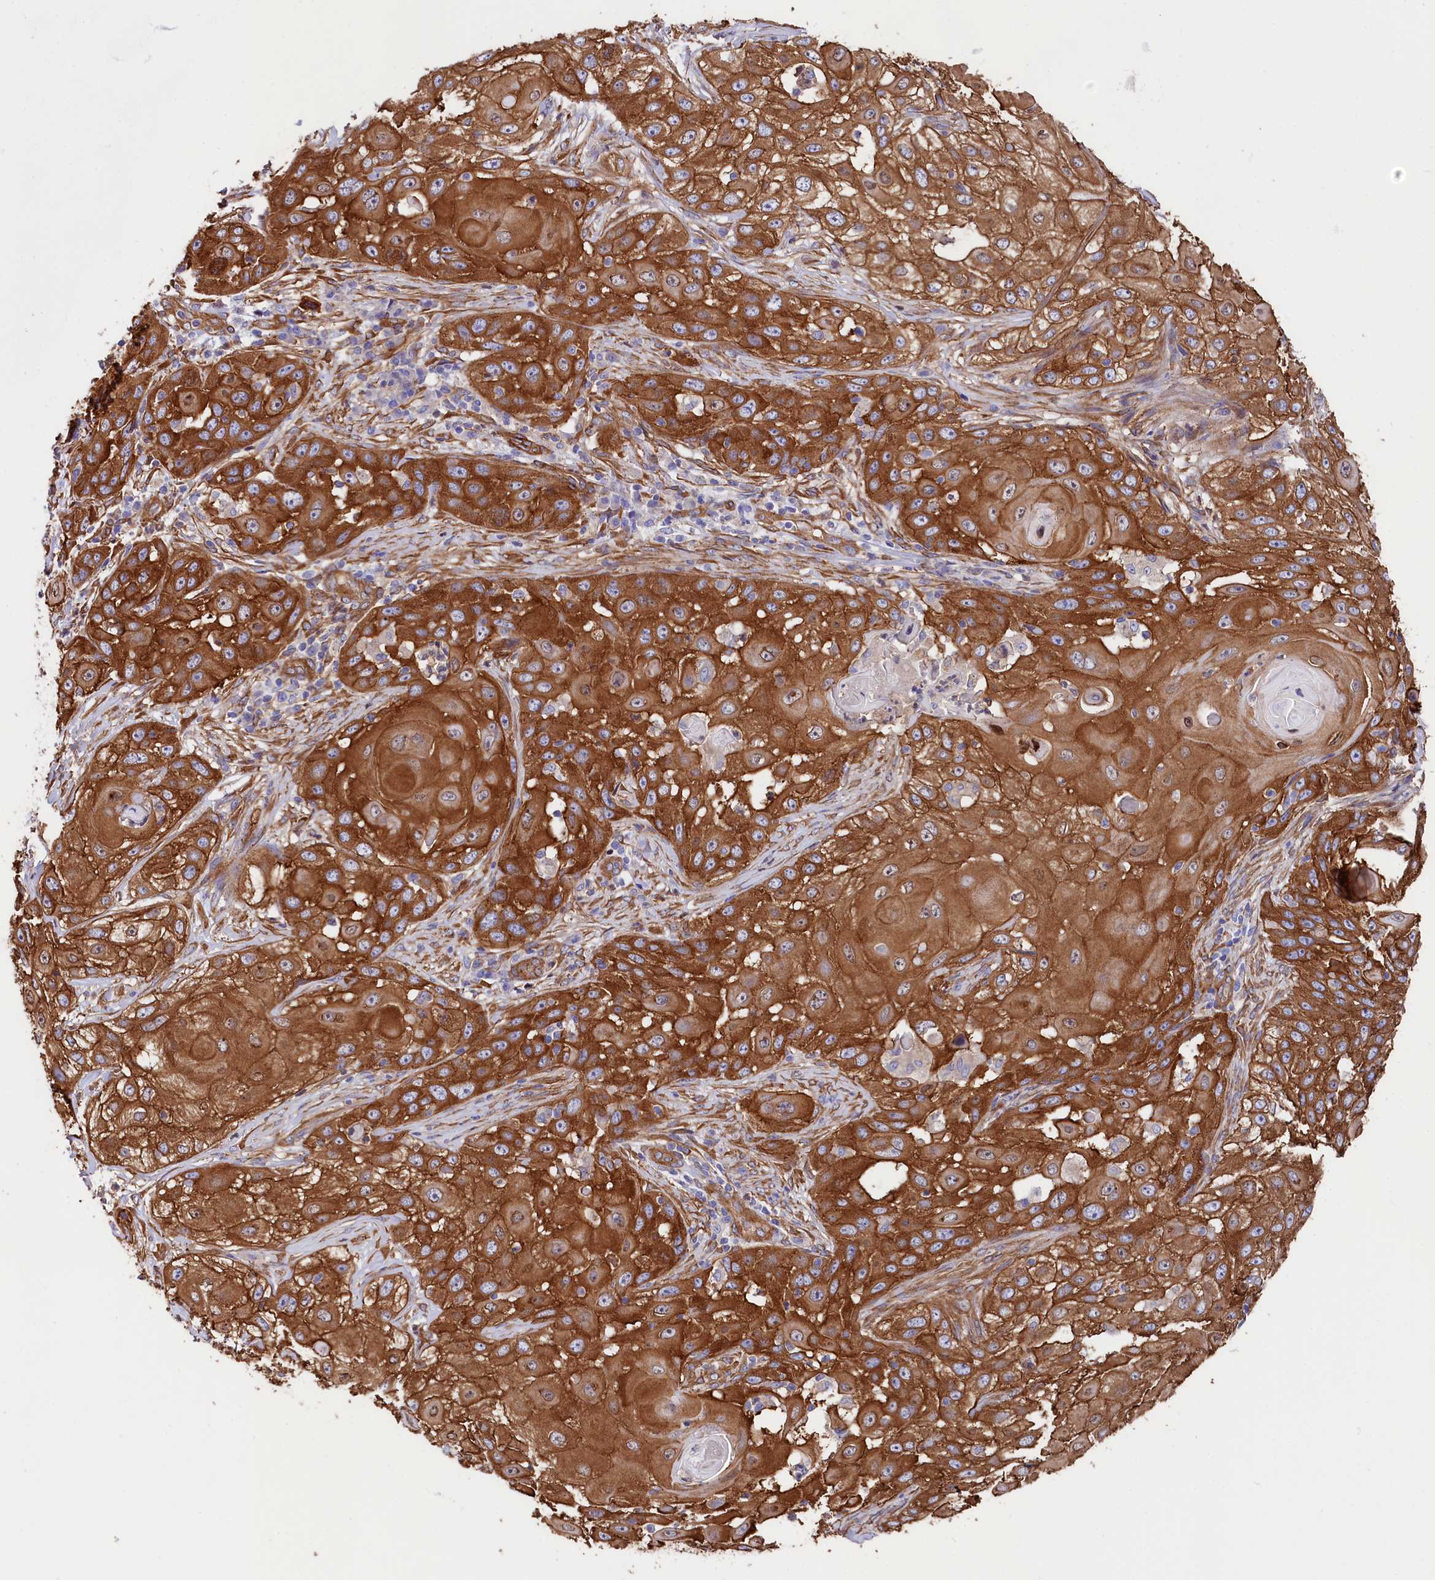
{"staining": {"intensity": "strong", "quantity": ">75%", "location": "cytoplasmic/membranous"}, "tissue": "skin cancer", "cell_type": "Tumor cells", "image_type": "cancer", "snomed": [{"axis": "morphology", "description": "Squamous cell carcinoma, NOS"}, {"axis": "topography", "description": "Skin"}], "caption": "An image of human skin cancer (squamous cell carcinoma) stained for a protein displays strong cytoplasmic/membranous brown staining in tumor cells.", "gene": "TNKS1BP1", "patient": {"sex": "female", "age": 44}}